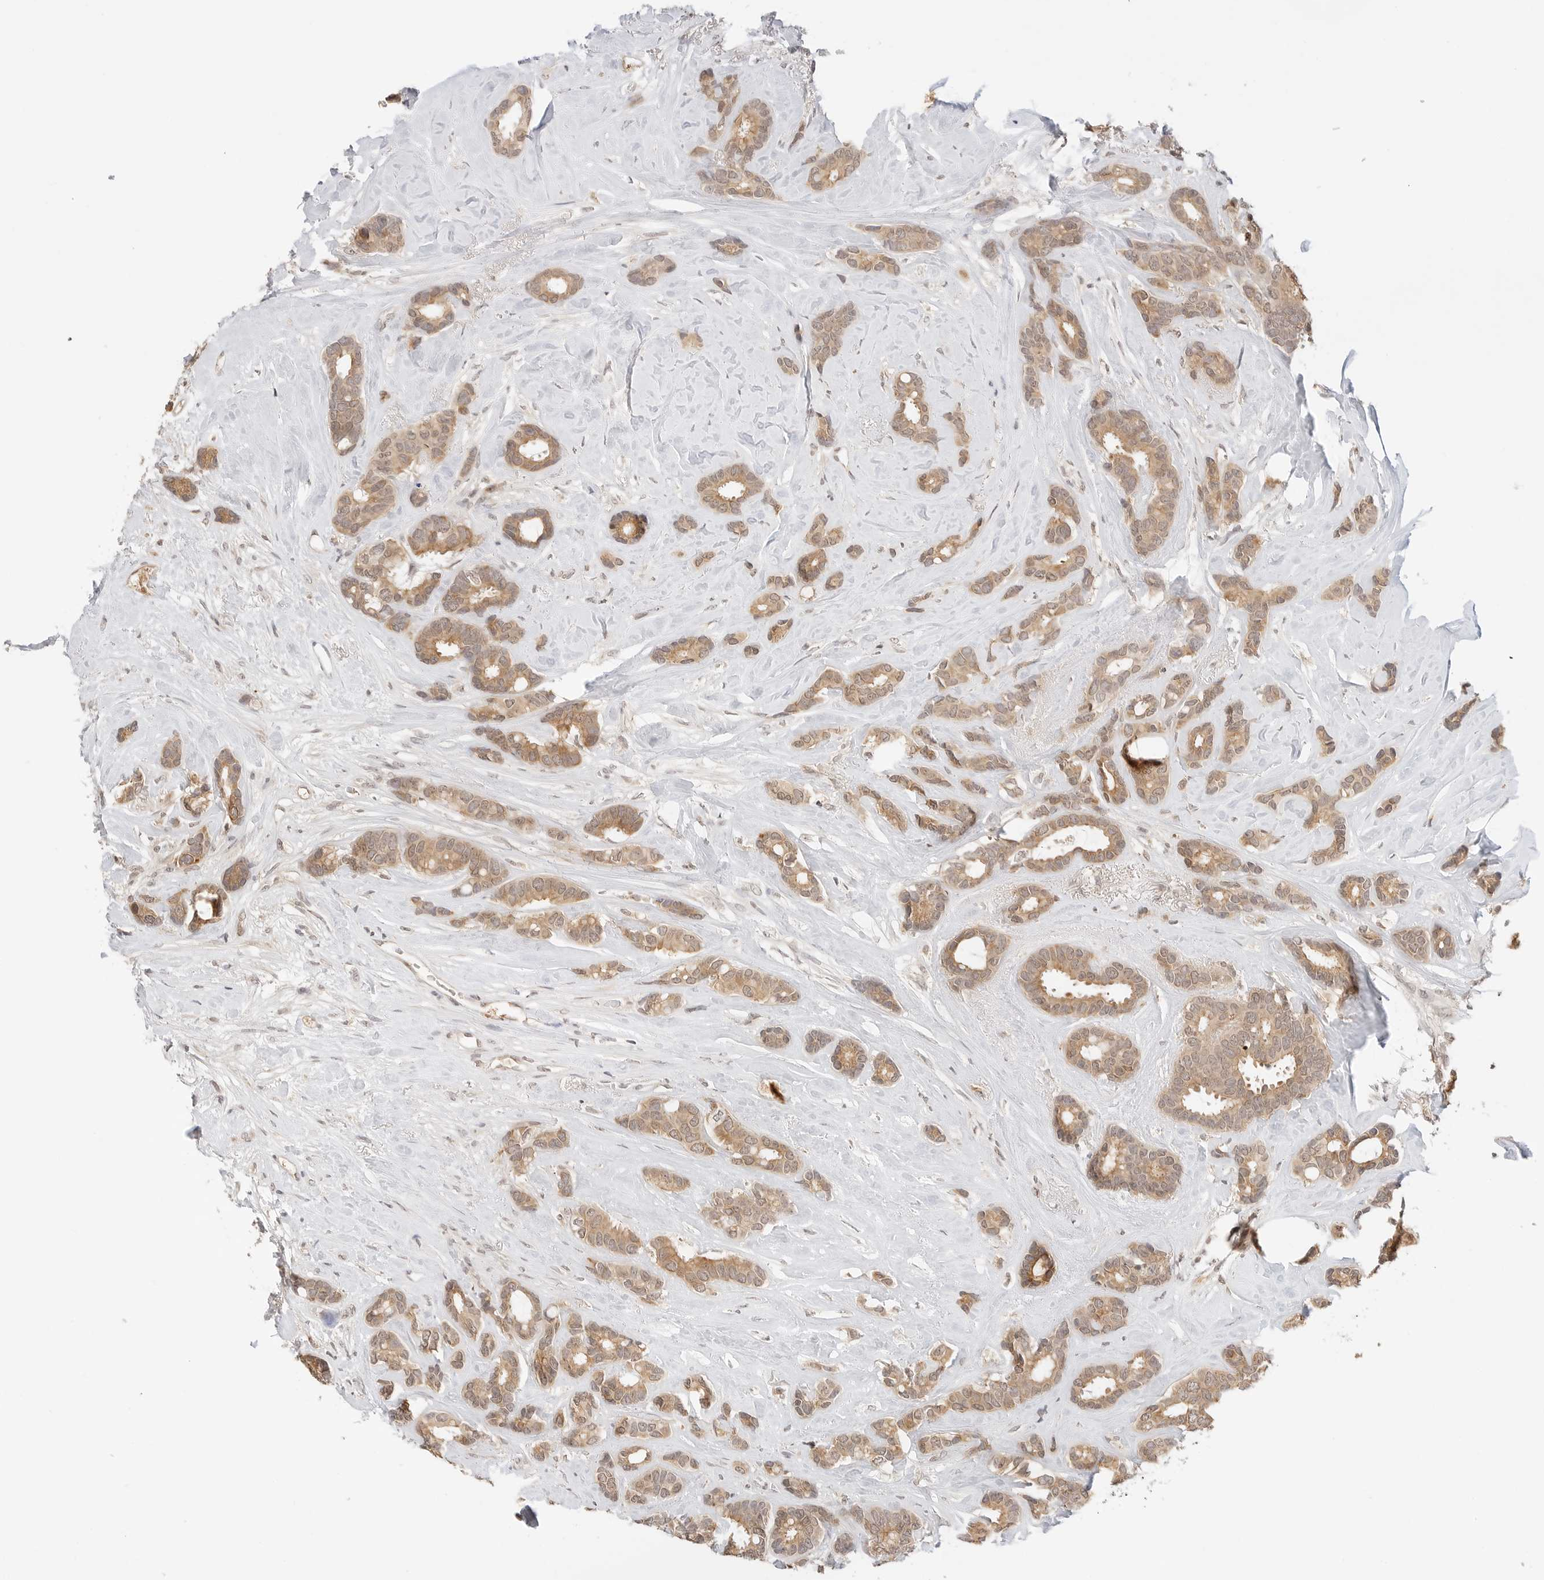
{"staining": {"intensity": "moderate", "quantity": ">75%", "location": "cytoplasmic/membranous"}, "tissue": "breast cancer", "cell_type": "Tumor cells", "image_type": "cancer", "snomed": [{"axis": "morphology", "description": "Duct carcinoma"}, {"axis": "topography", "description": "Breast"}], "caption": "This image reveals immunohistochemistry staining of invasive ductal carcinoma (breast), with medium moderate cytoplasmic/membranous positivity in about >75% of tumor cells.", "gene": "SEPTIN4", "patient": {"sex": "female", "age": 87}}